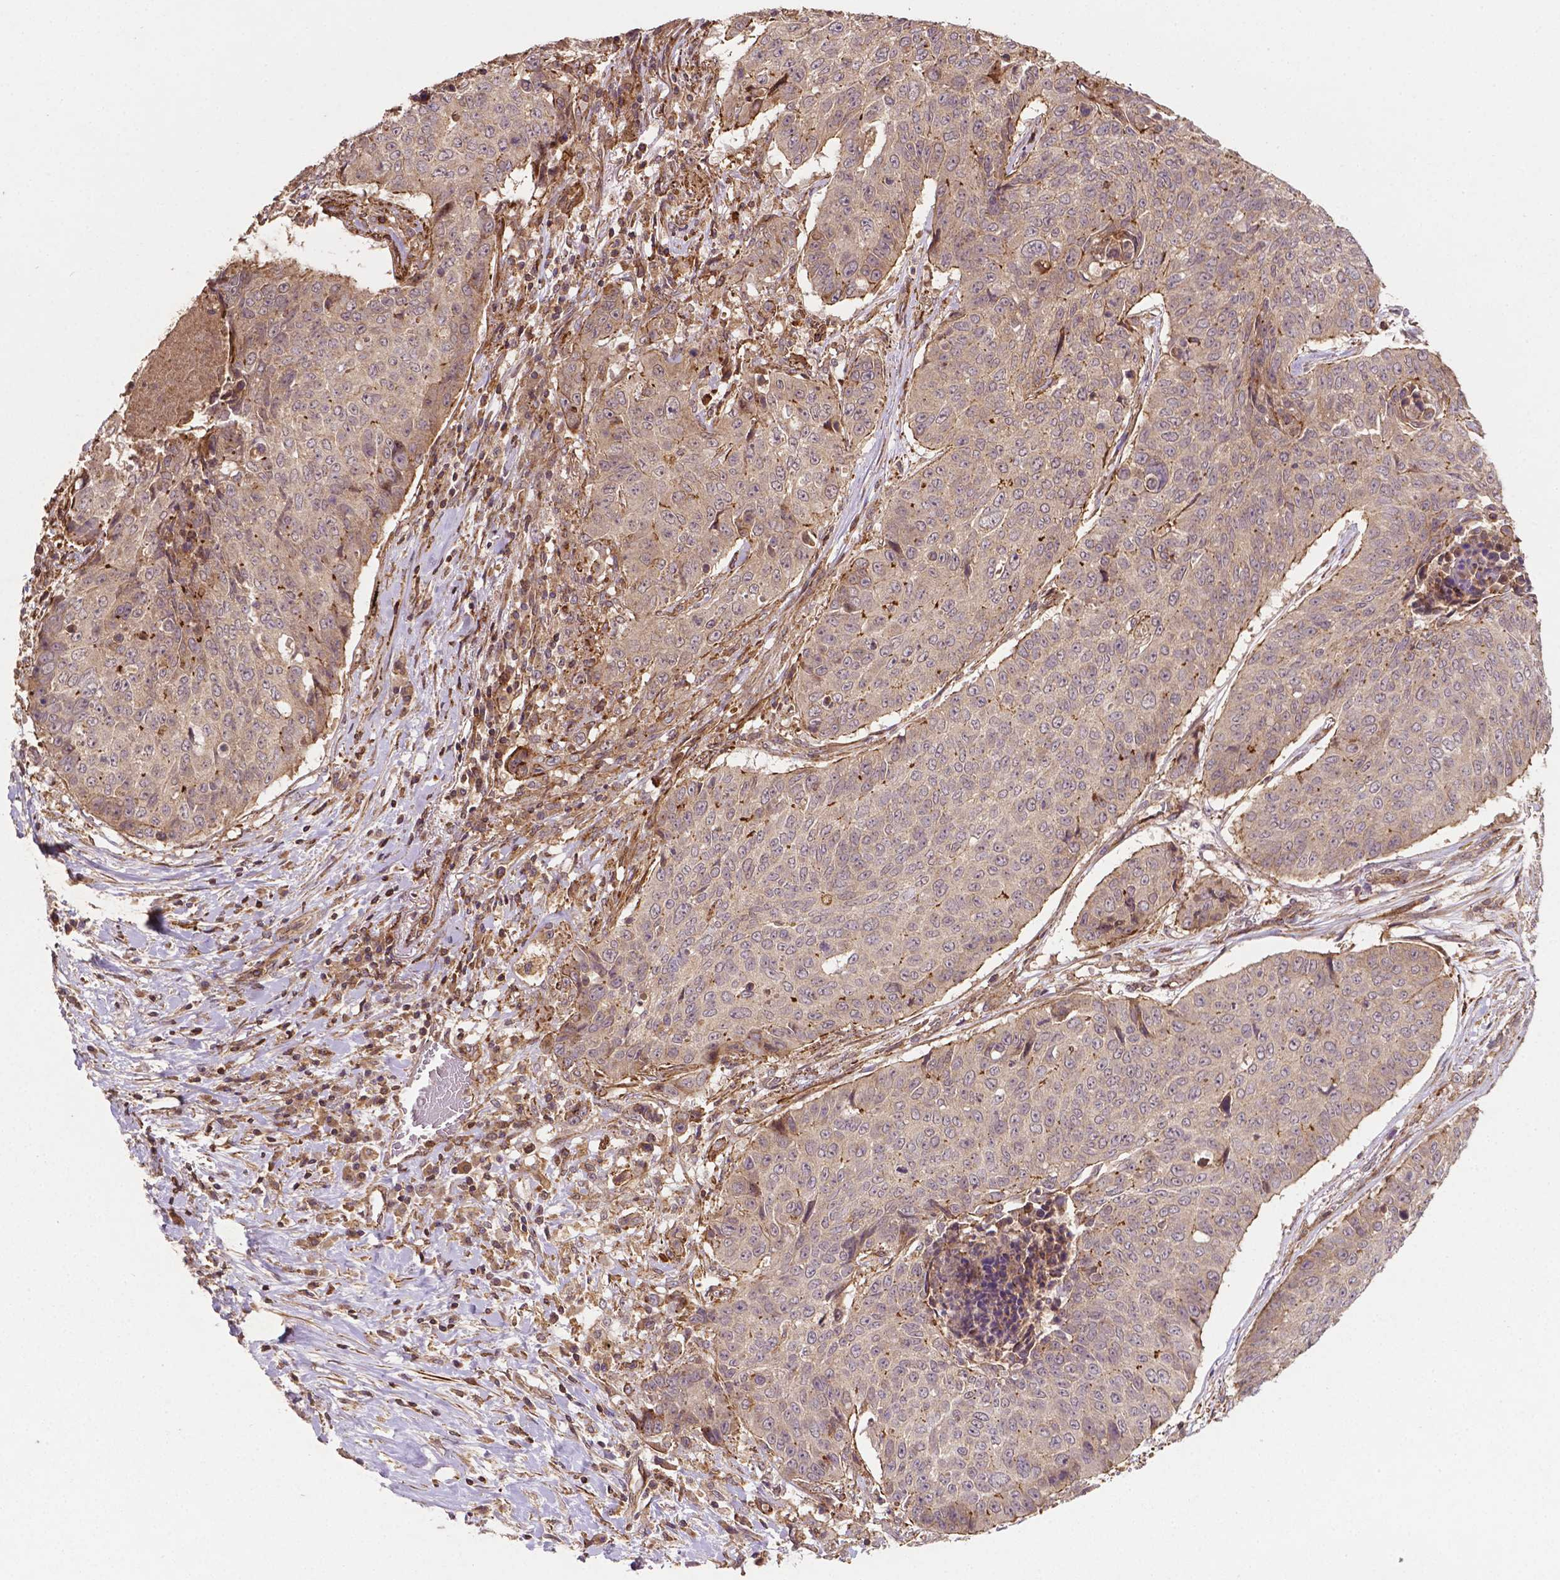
{"staining": {"intensity": "negative", "quantity": "none", "location": "none"}, "tissue": "lung cancer", "cell_type": "Tumor cells", "image_type": "cancer", "snomed": [{"axis": "morphology", "description": "Normal tissue, NOS"}, {"axis": "morphology", "description": "Squamous cell carcinoma, NOS"}, {"axis": "topography", "description": "Bronchus"}, {"axis": "topography", "description": "Lung"}], "caption": "High power microscopy photomicrograph of an immunohistochemistry (IHC) photomicrograph of lung squamous cell carcinoma, revealing no significant positivity in tumor cells.", "gene": "ZMYND19", "patient": {"sex": "male", "age": 64}}